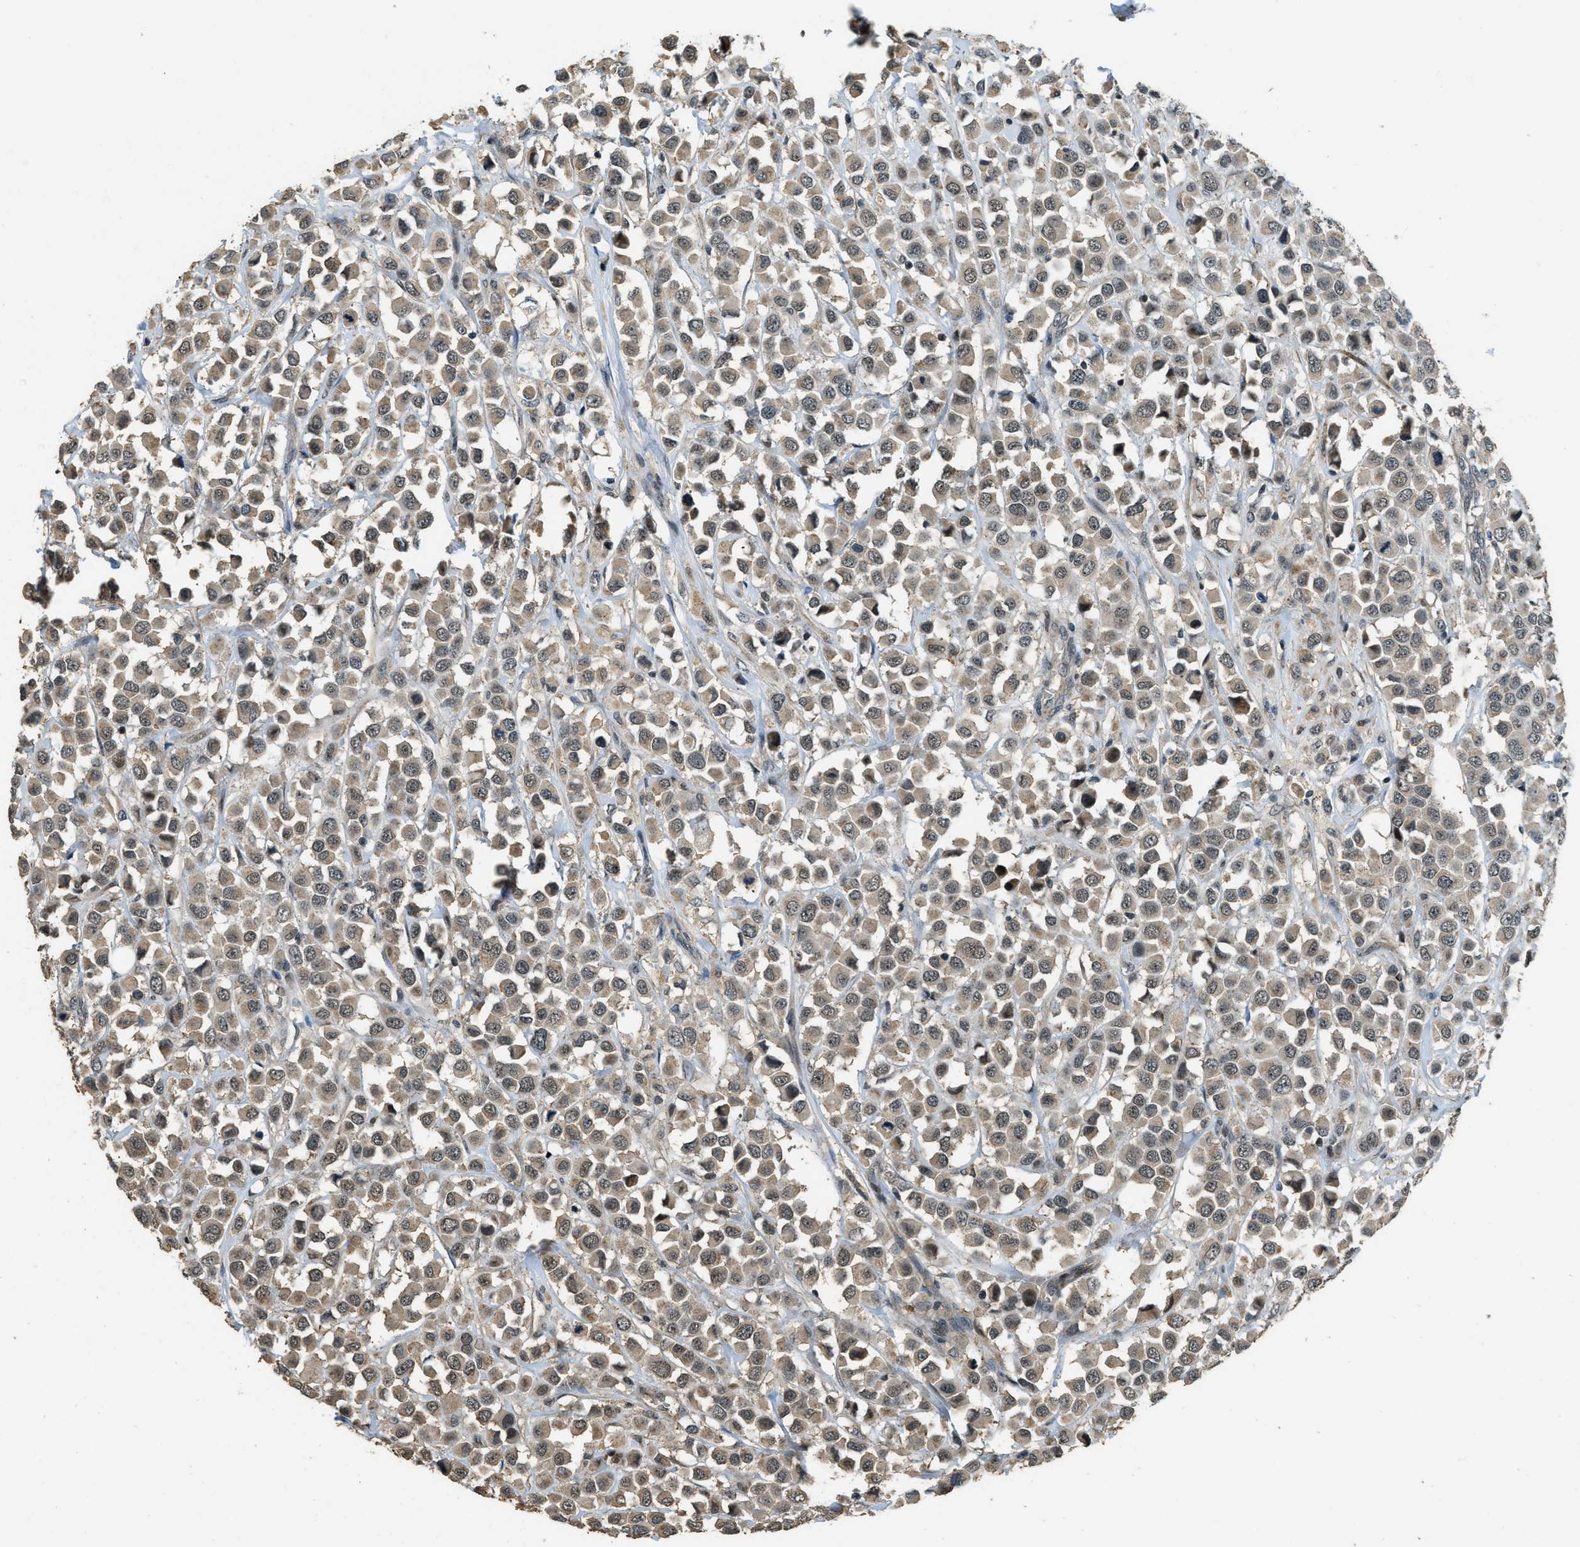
{"staining": {"intensity": "weak", "quantity": ">75%", "location": "cytoplasmic/membranous,nuclear"}, "tissue": "breast cancer", "cell_type": "Tumor cells", "image_type": "cancer", "snomed": [{"axis": "morphology", "description": "Duct carcinoma"}, {"axis": "topography", "description": "Breast"}], "caption": "DAB immunohistochemical staining of human breast cancer (infiltrating ductal carcinoma) demonstrates weak cytoplasmic/membranous and nuclear protein staining in about >75% of tumor cells.", "gene": "MED21", "patient": {"sex": "female", "age": 61}}